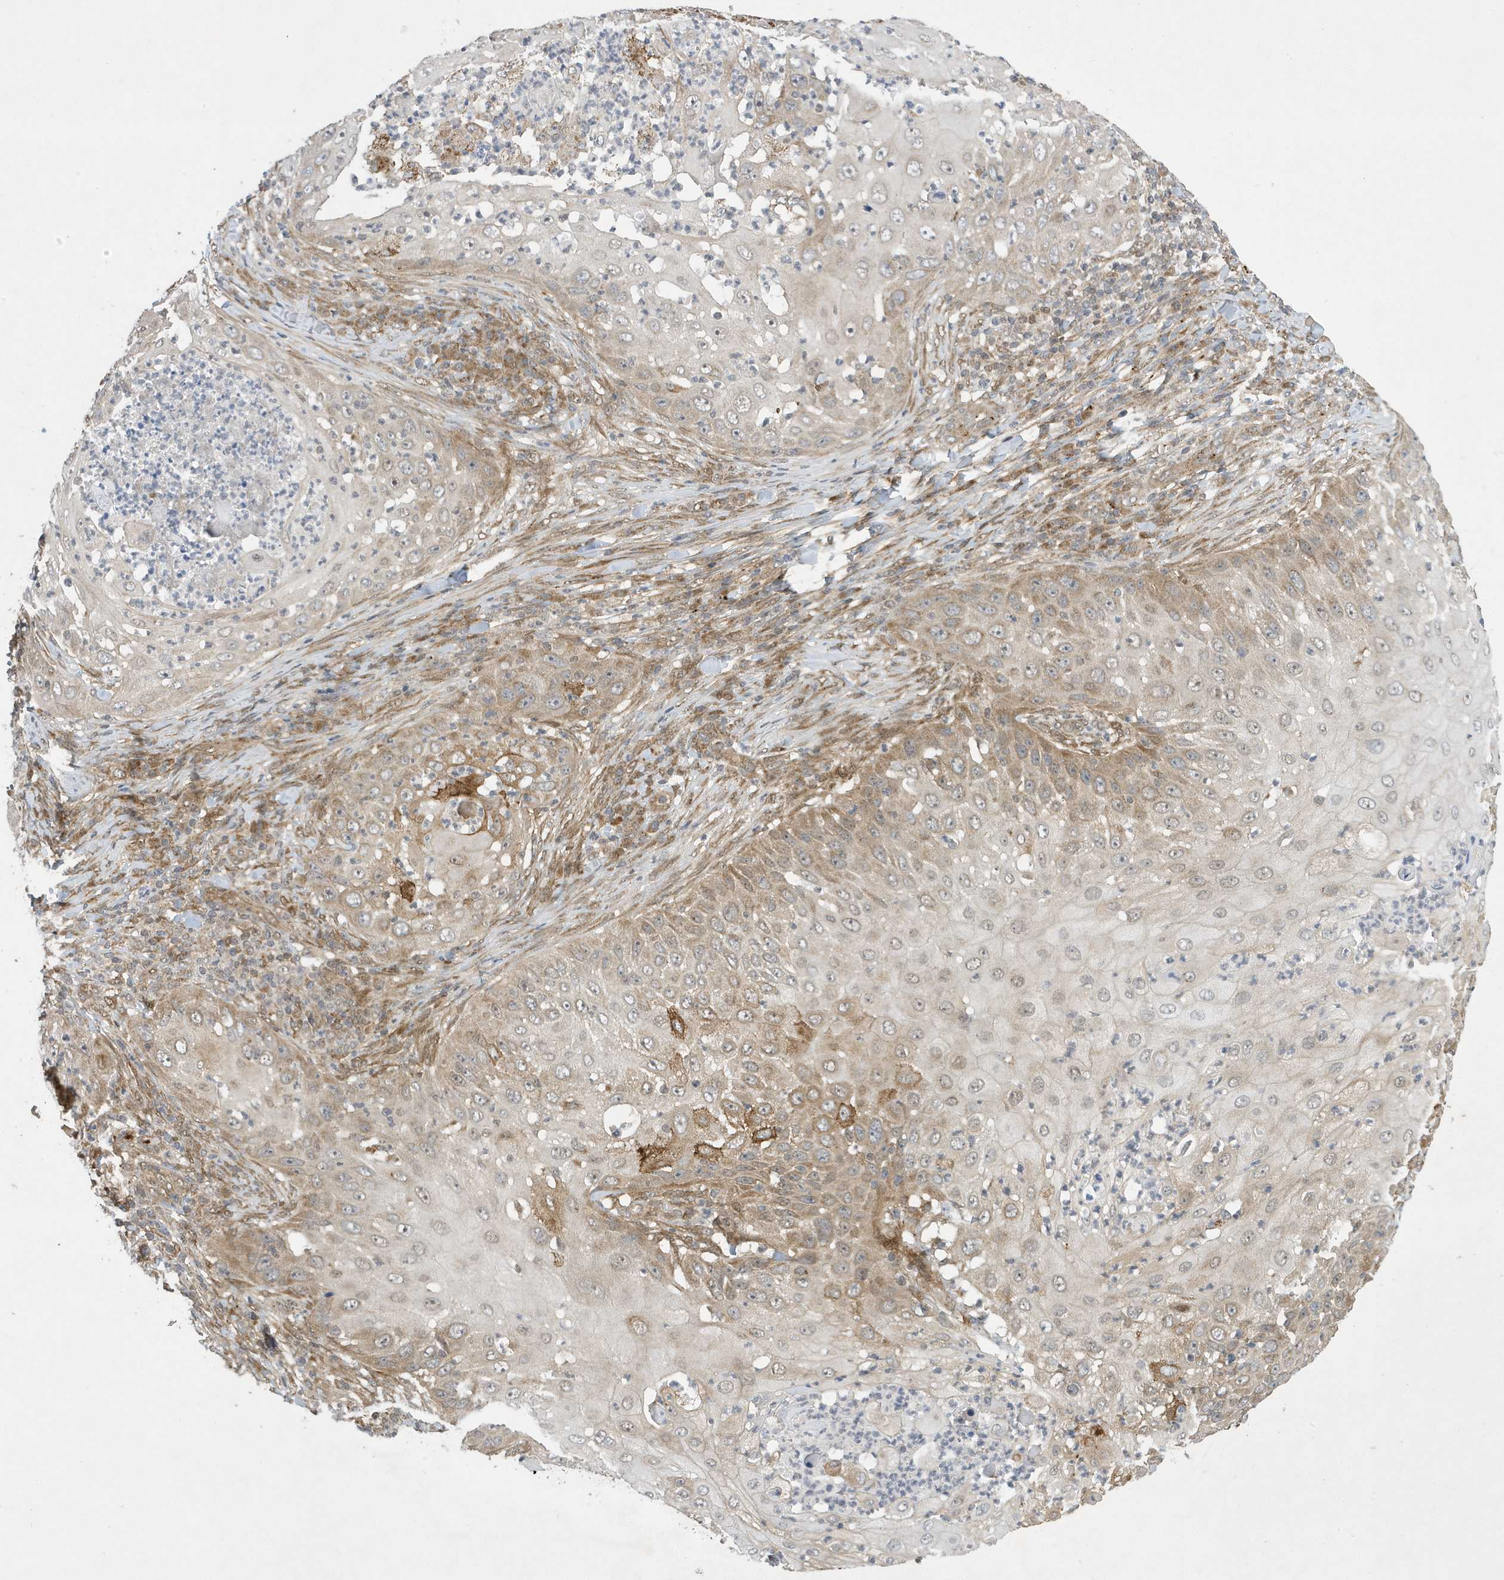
{"staining": {"intensity": "moderate", "quantity": "<25%", "location": "cytoplasmic/membranous"}, "tissue": "skin cancer", "cell_type": "Tumor cells", "image_type": "cancer", "snomed": [{"axis": "morphology", "description": "Squamous cell carcinoma, NOS"}, {"axis": "topography", "description": "Skin"}], "caption": "The photomicrograph shows immunohistochemical staining of skin cancer. There is moderate cytoplasmic/membranous expression is appreciated in approximately <25% of tumor cells. The staining is performed using DAB brown chromogen to label protein expression. The nuclei are counter-stained blue using hematoxylin.", "gene": "NCOA7", "patient": {"sex": "female", "age": 44}}